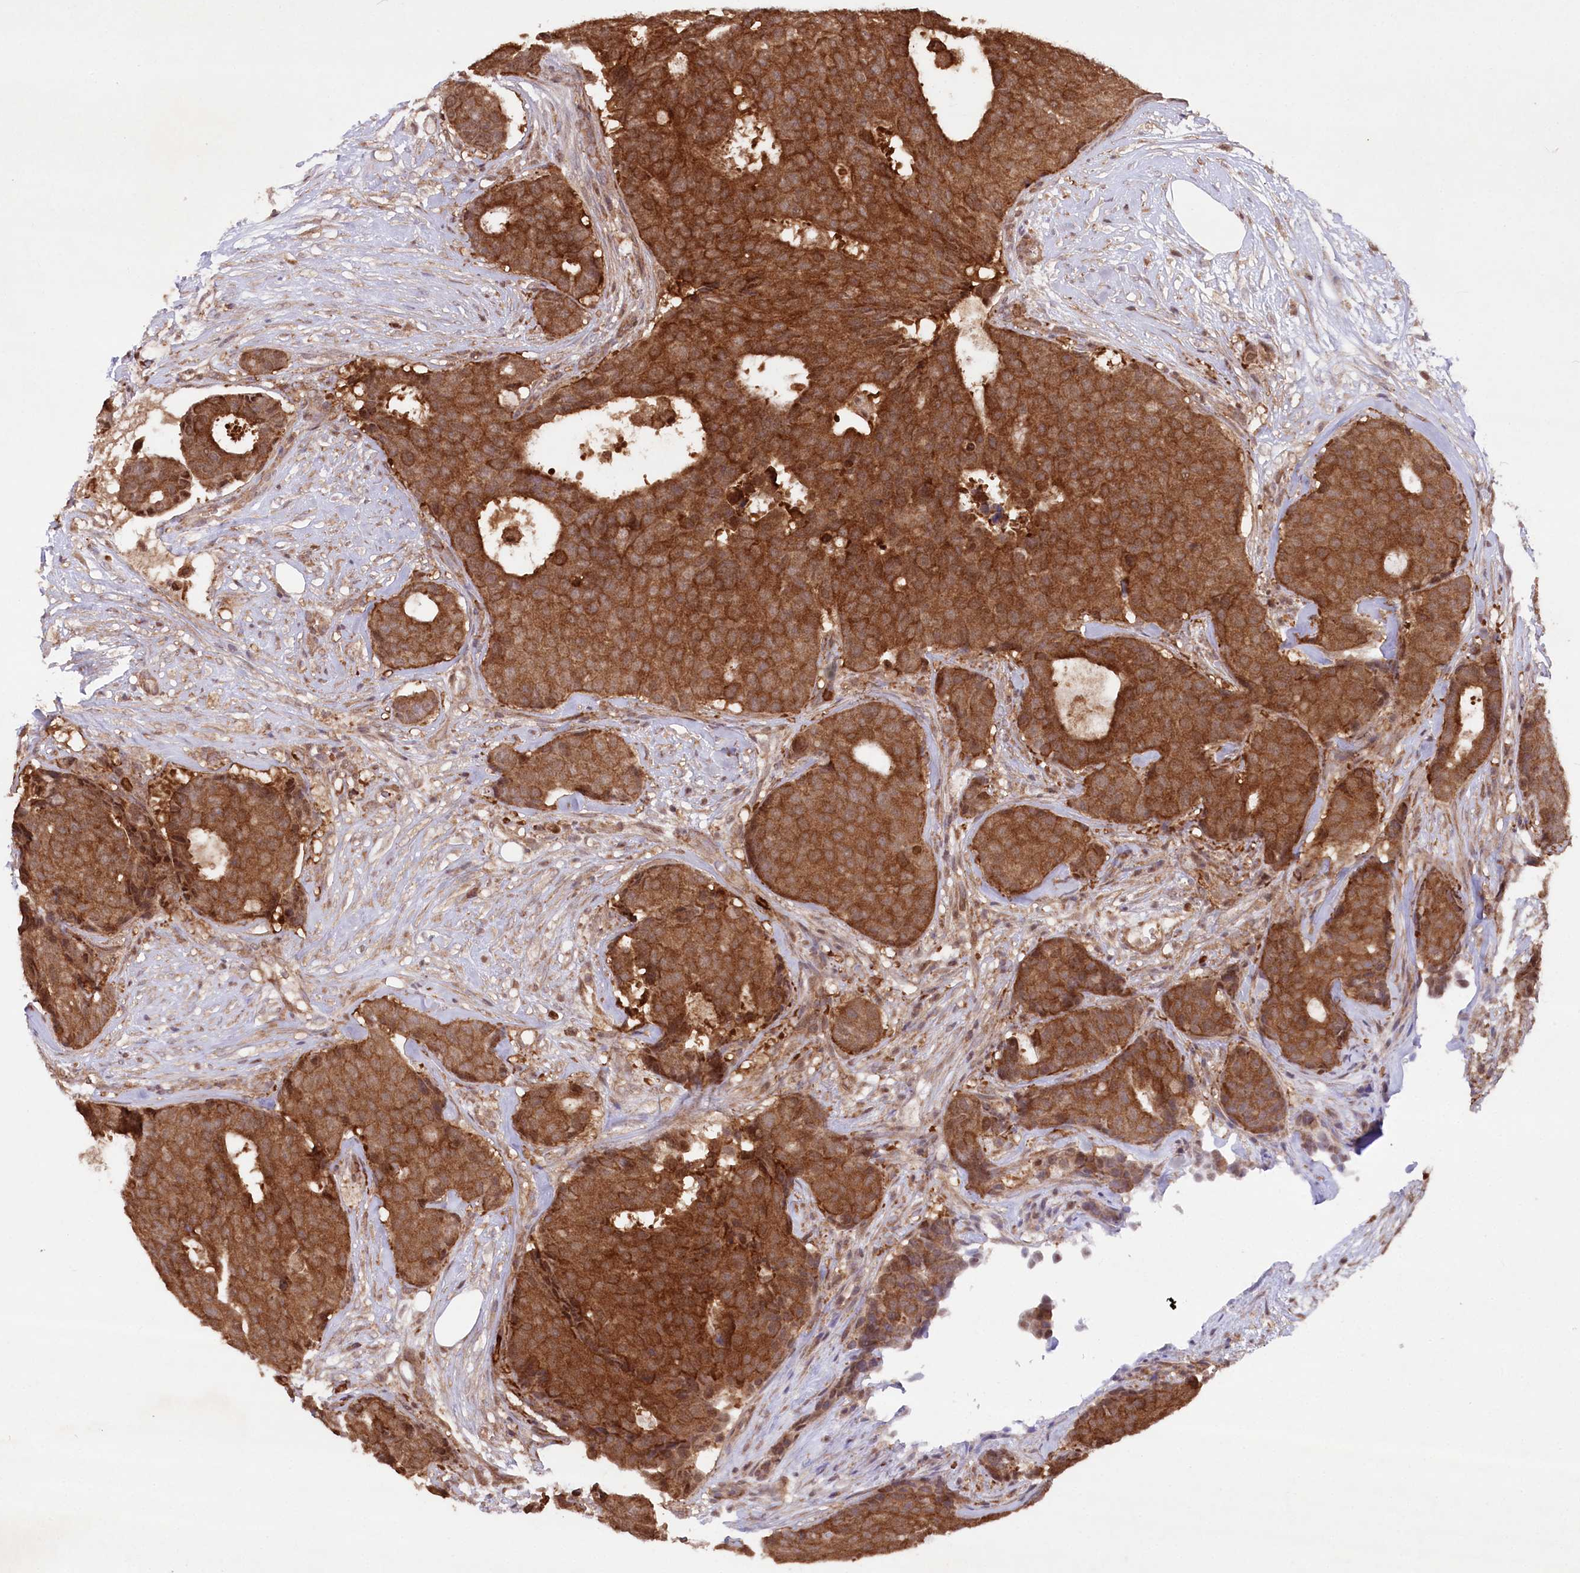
{"staining": {"intensity": "strong", "quantity": ">75%", "location": "cytoplasmic/membranous"}, "tissue": "breast cancer", "cell_type": "Tumor cells", "image_type": "cancer", "snomed": [{"axis": "morphology", "description": "Duct carcinoma"}, {"axis": "topography", "description": "Breast"}], "caption": "Immunohistochemical staining of breast infiltrating ductal carcinoma demonstrates strong cytoplasmic/membranous protein staining in approximately >75% of tumor cells.", "gene": "LSG1", "patient": {"sex": "female", "age": 75}}